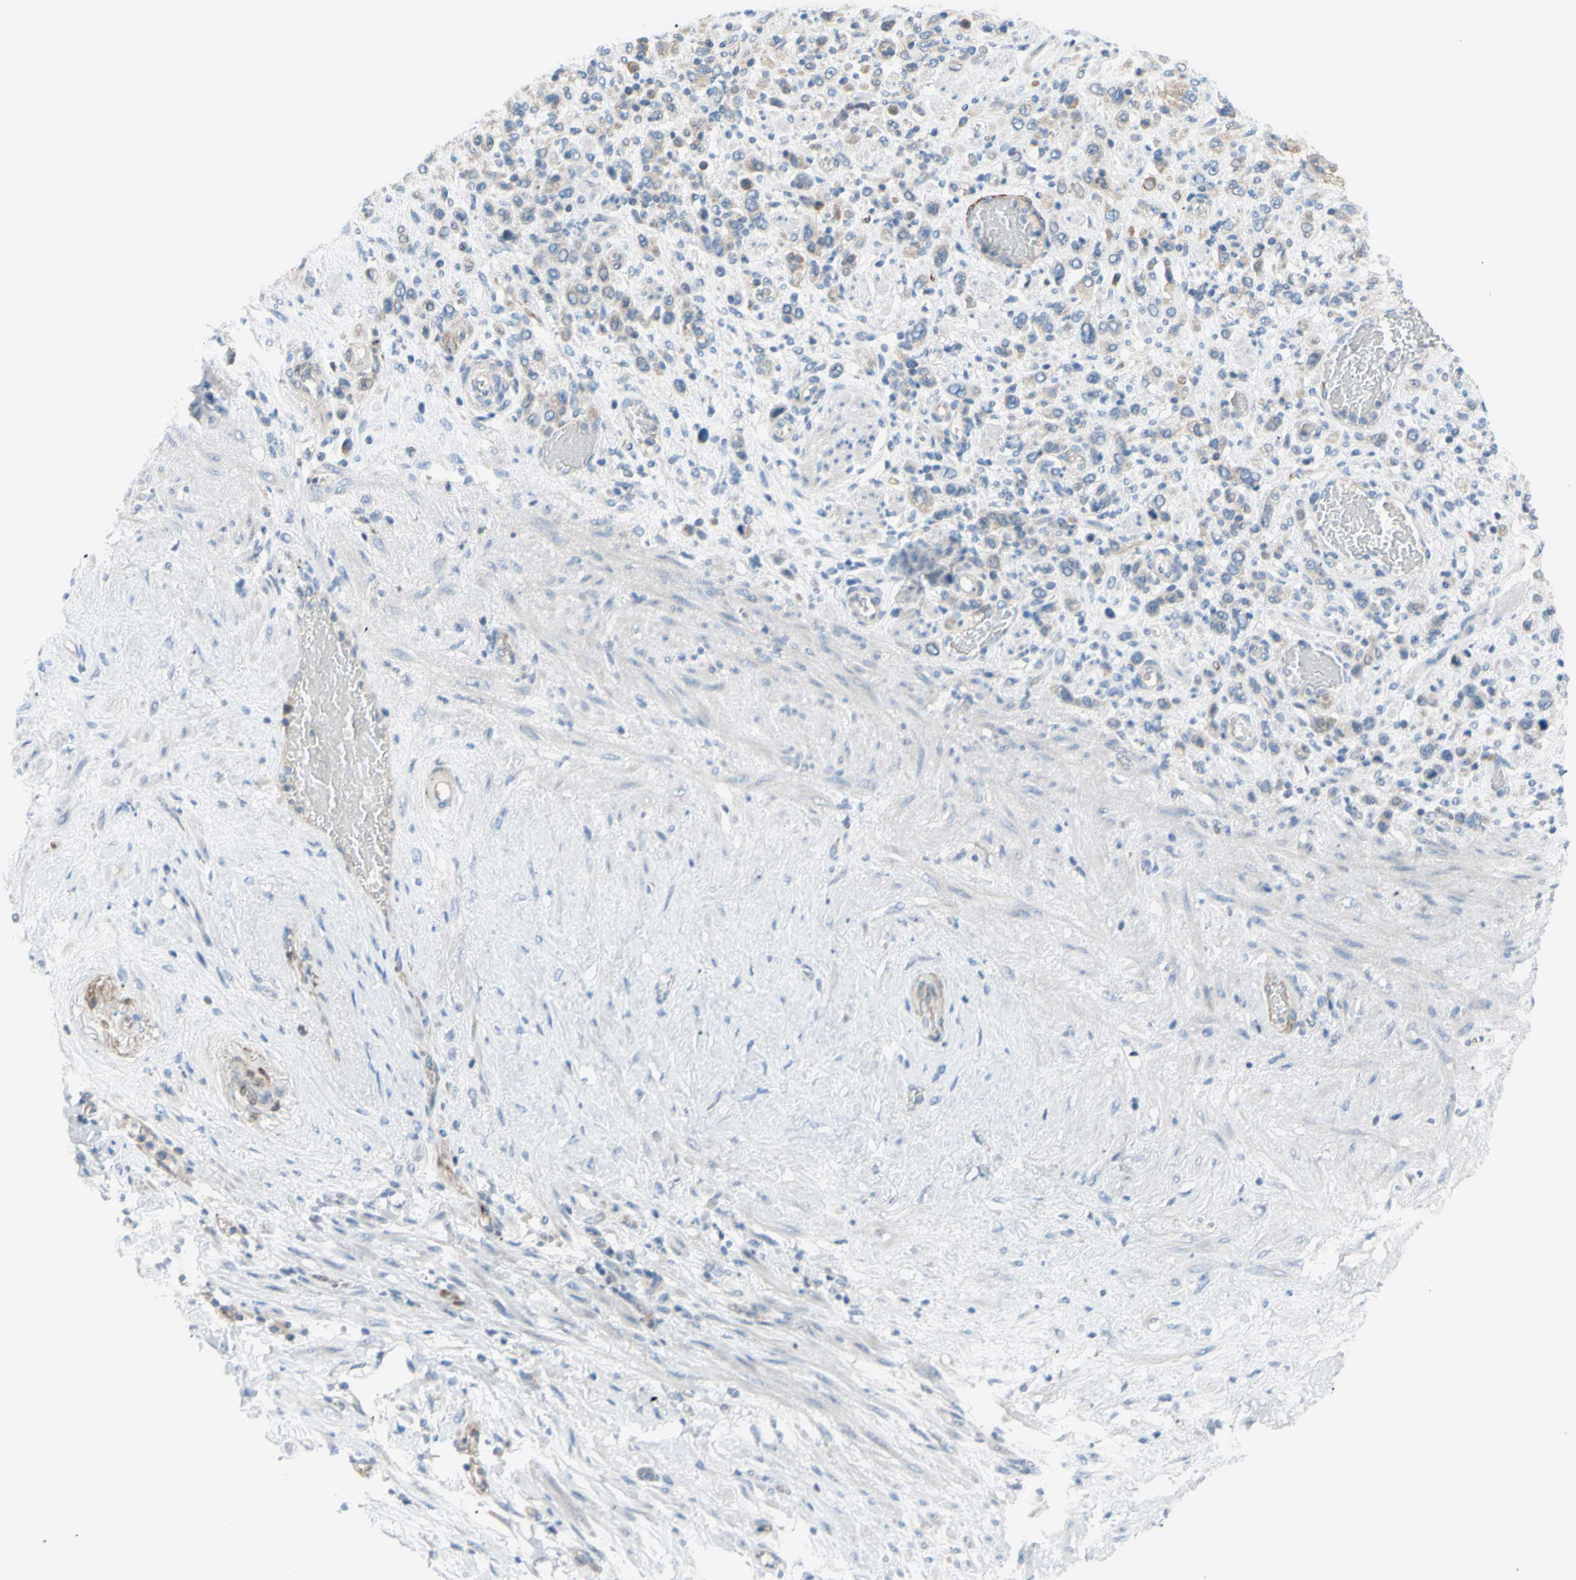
{"staining": {"intensity": "weak", "quantity": "25%-75%", "location": "cytoplasmic/membranous"}, "tissue": "stomach cancer", "cell_type": "Tumor cells", "image_type": "cancer", "snomed": [{"axis": "morphology", "description": "Adenocarcinoma, NOS"}, {"axis": "morphology", "description": "Adenocarcinoma, High grade"}, {"axis": "topography", "description": "Stomach, upper"}, {"axis": "topography", "description": "Stomach, lower"}], "caption": "Immunohistochemistry (IHC) photomicrograph of stomach high-grade adenocarcinoma stained for a protein (brown), which displays low levels of weak cytoplasmic/membranous expression in approximately 25%-75% of tumor cells.", "gene": "PRRG2", "patient": {"sex": "female", "age": 65}}